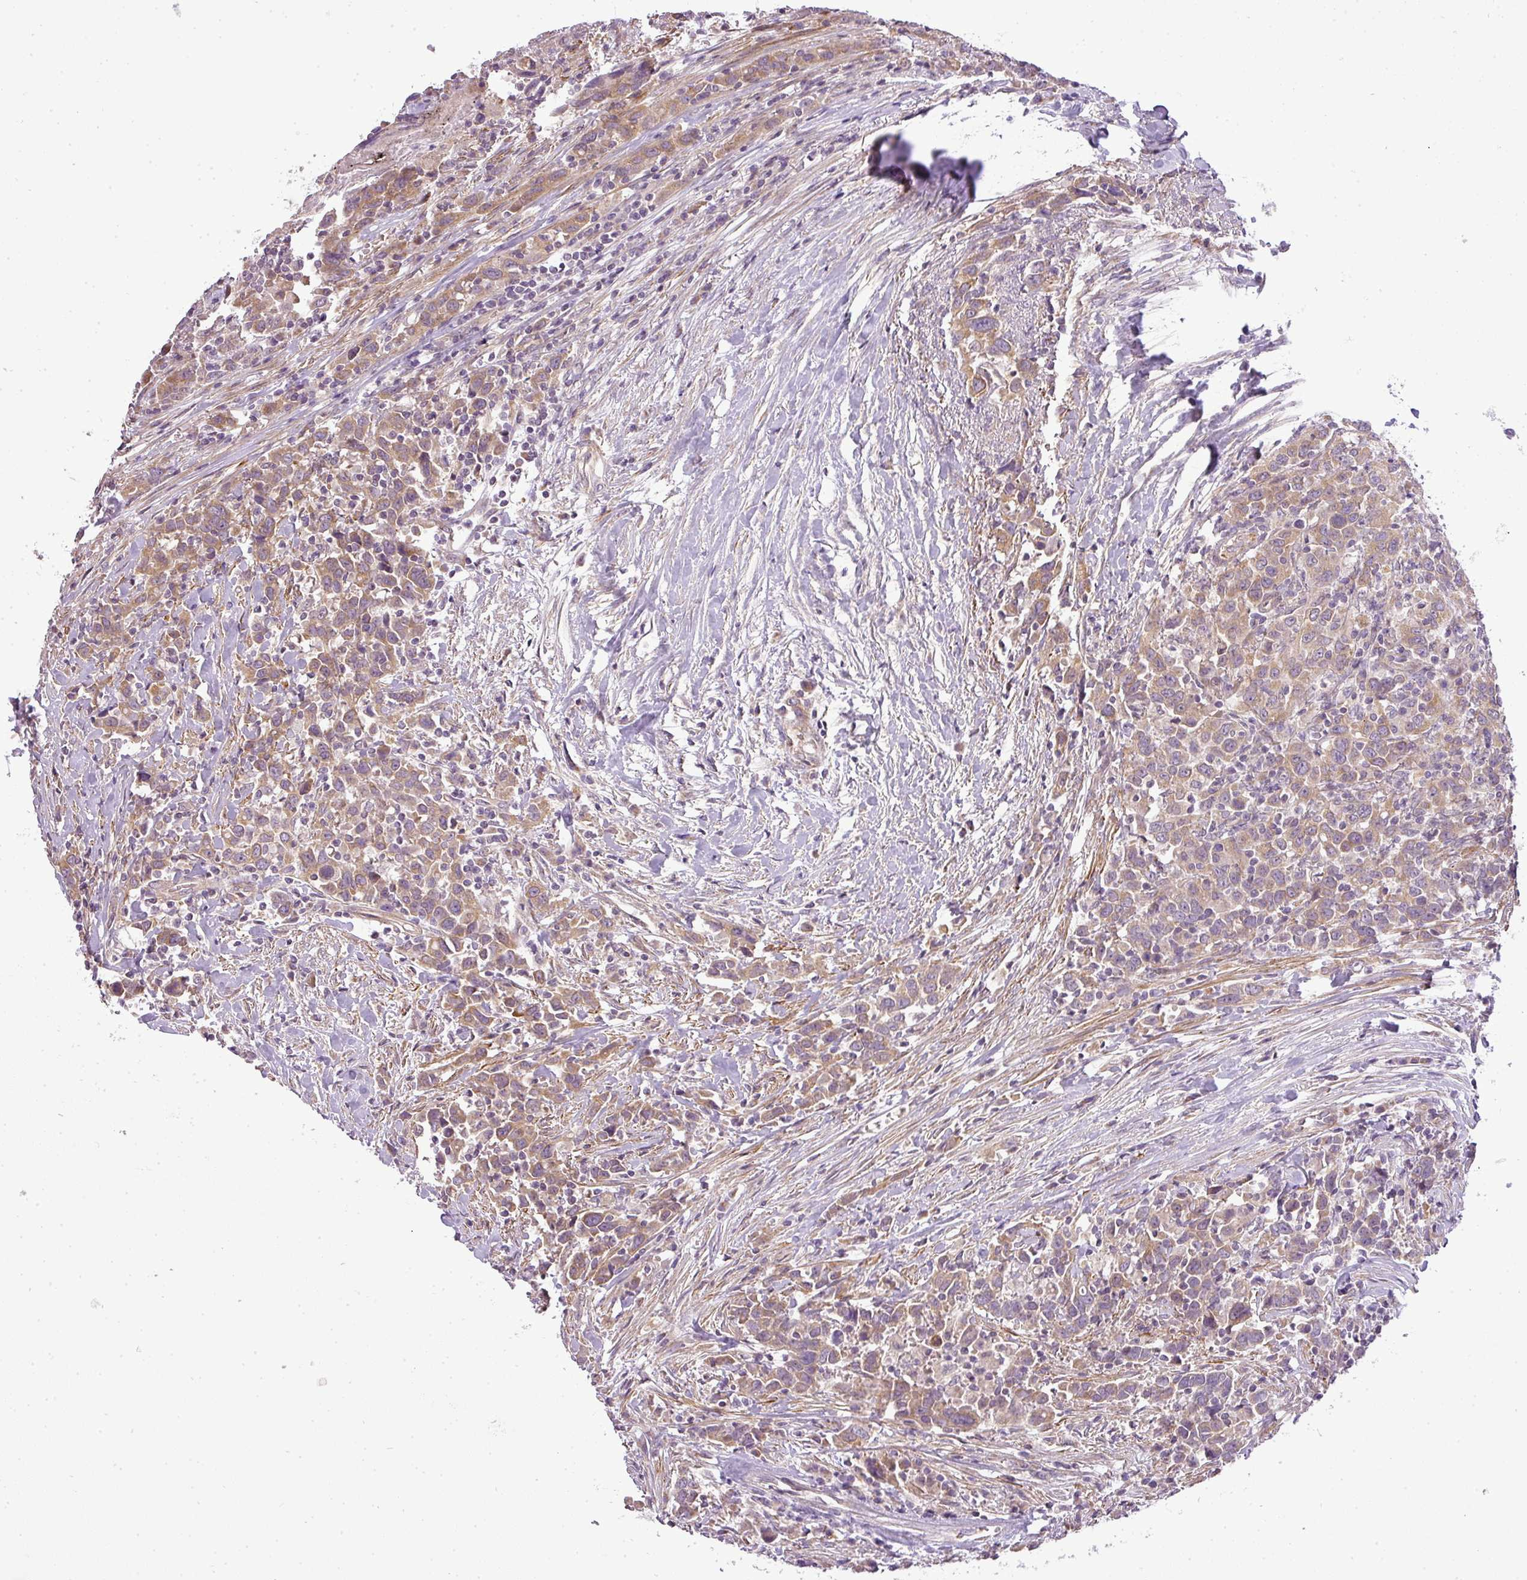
{"staining": {"intensity": "moderate", "quantity": ">75%", "location": "cytoplasmic/membranous"}, "tissue": "urothelial cancer", "cell_type": "Tumor cells", "image_type": "cancer", "snomed": [{"axis": "morphology", "description": "Urothelial carcinoma, High grade"}, {"axis": "topography", "description": "Urinary bladder"}], "caption": "The photomicrograph demonstrates staining of urothelial carcinoma (high-grade), revealing moderate cytoplasmic/membranous protein expression (brown color) within tumor cells. The protein of interest is stained brown, and the nuclei are stained in blue (DAB (3,3'-diaminobenzidine) IHC with brightfield microscopy, high magnification).", "gene": "ZDHHC1", "patient": {"sex": "male", "age": 61}}